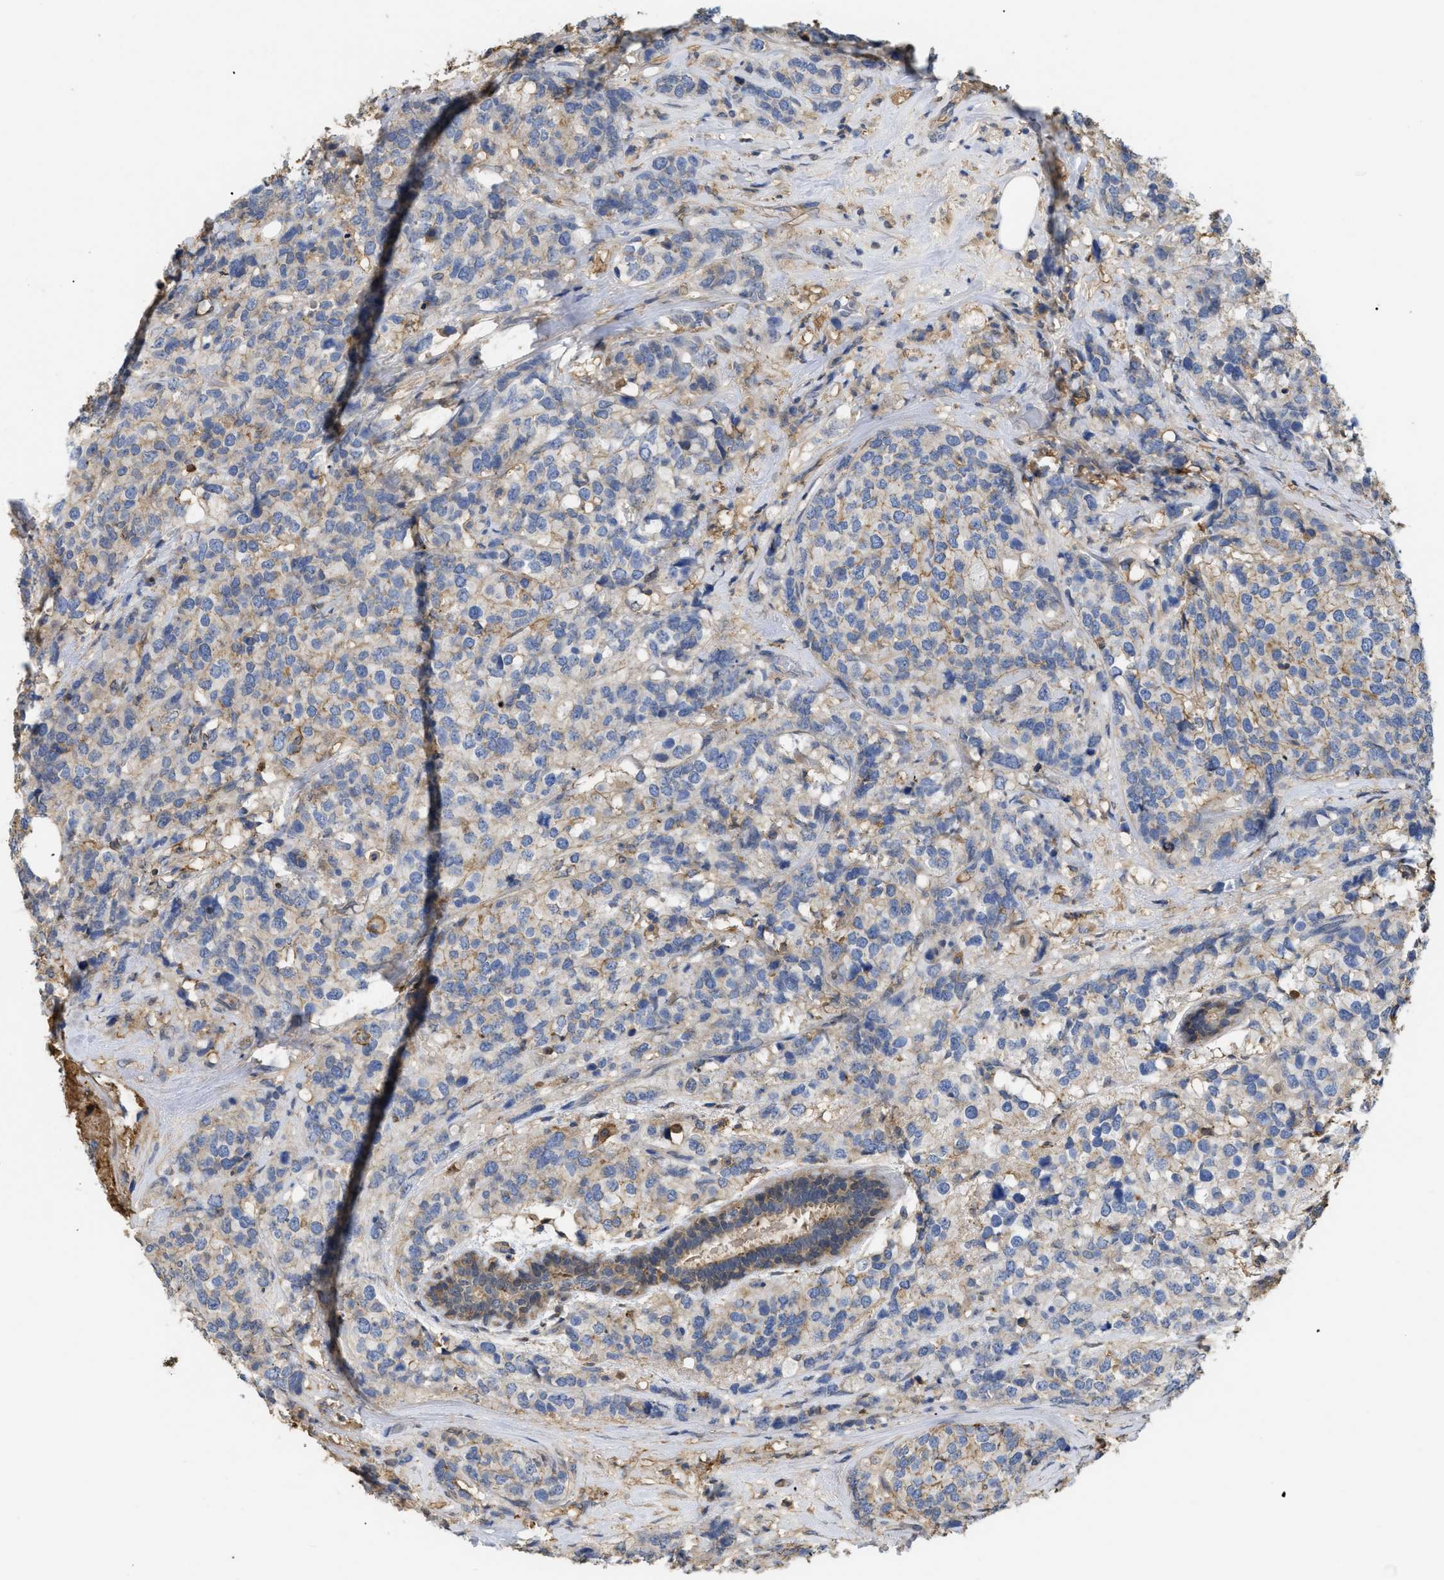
{"staining": {"intensity": "moderate", "quantity": "<25%", "location": "cytoplasmic/membranous"}, "tissue": "breast cancer", "cell_type": "Tumor cells", "image_type": "cancer", "snomed": [{"axis": "morphology", "description": "Lobular carcinoma"}, {"axis": "topography", "description": "Breast"}], "caption": "About <25% of tumor cells in lobular carcinoma (breast) exhibit moderate cytoplasmic/membranous protein expression as visualized by brown immunohistochemical staining.", "gene": "ANXA4", "patient": {"sex": "female", "age": 59}}